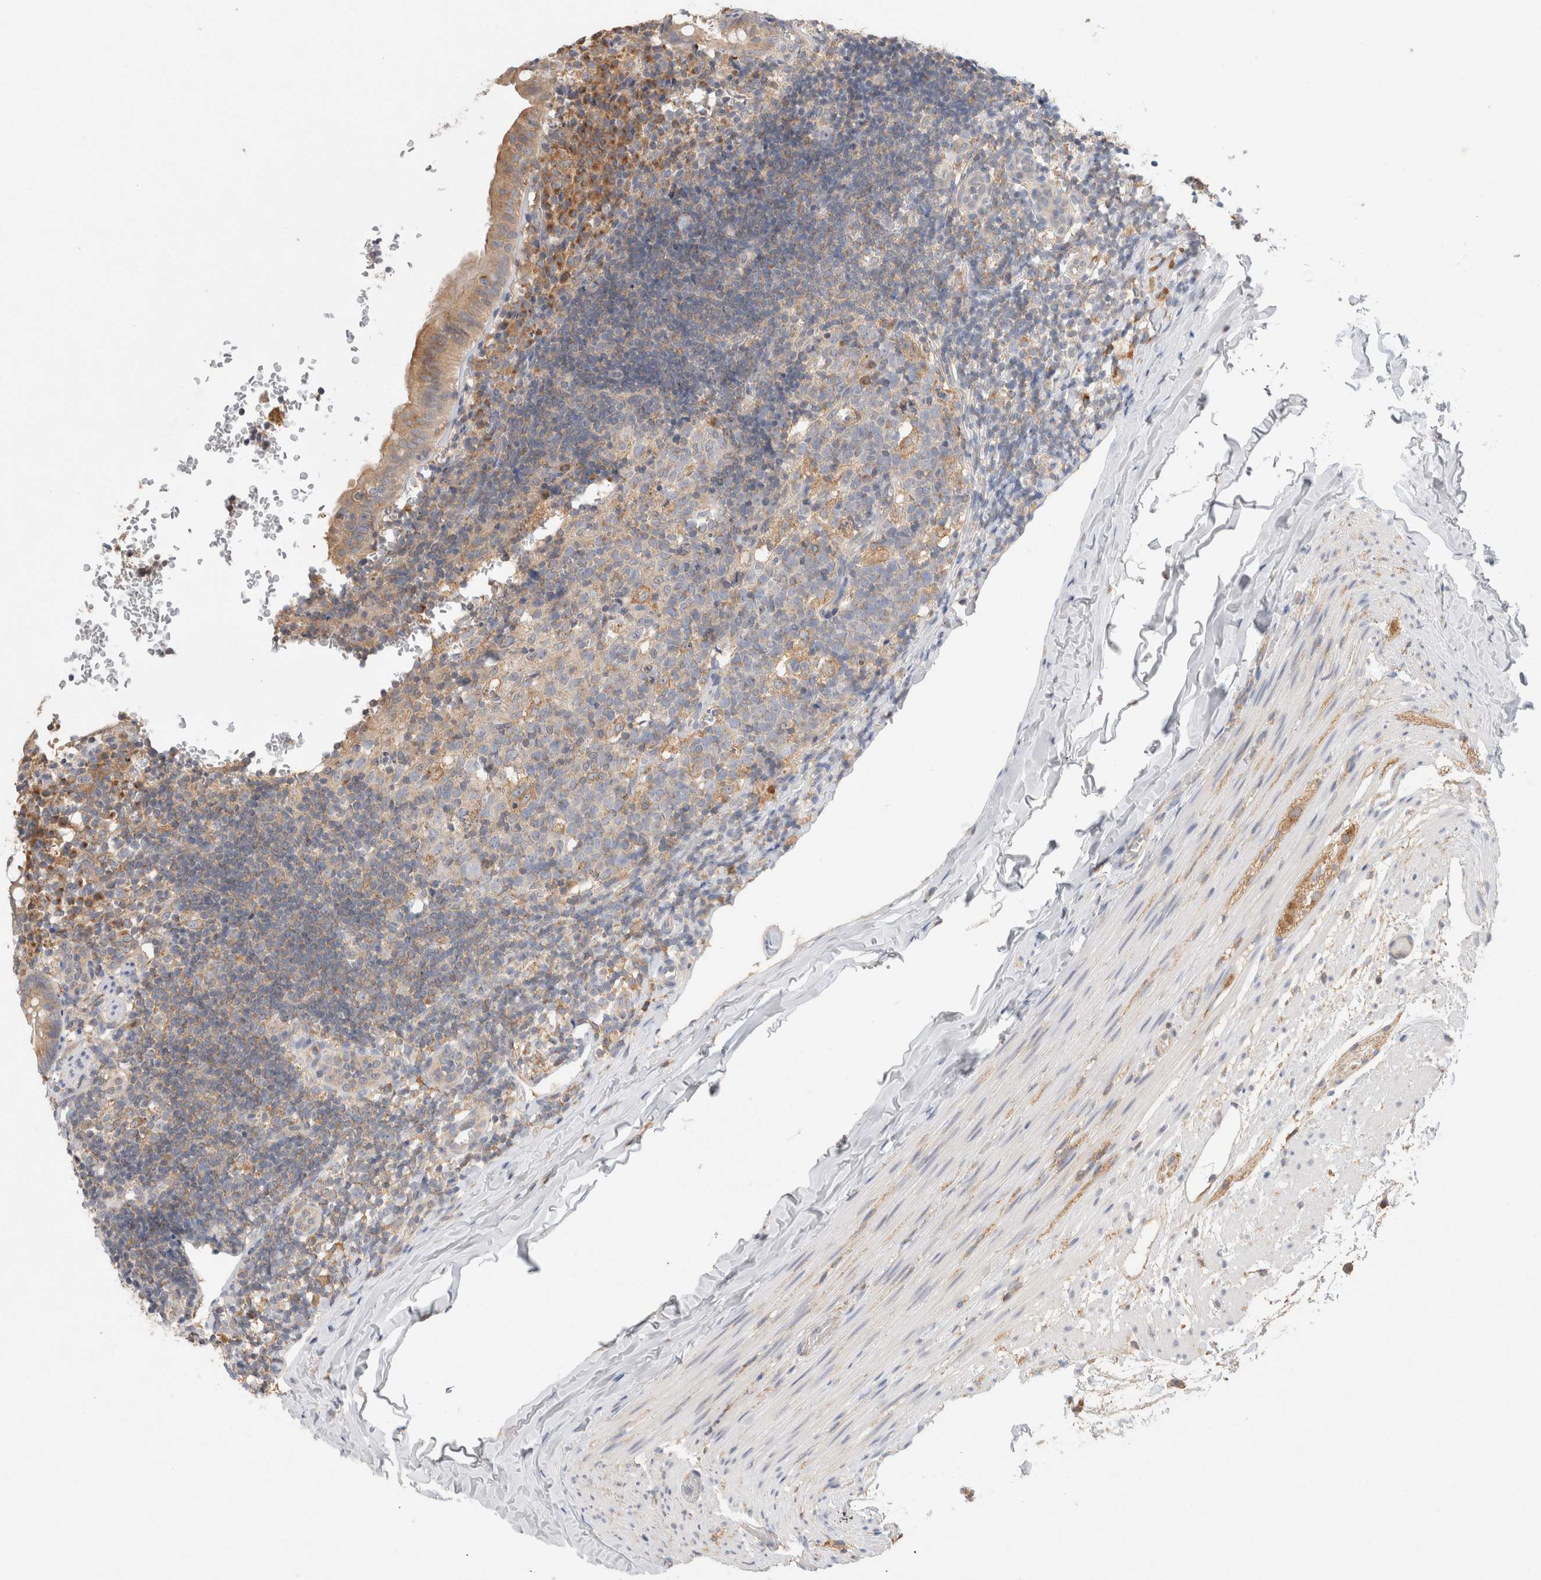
{"staining": {"intensity": "moderate", "quantity": ">75%", "location": "cytoplasmic/membranous"}, "tissue": "appendix", "cell_type": "Glandular cells", "image_type": "normal", "snomed": [{"axis": "morphology", "description": "Normal tissue, NOS"}, {"axis": "topography", "description": "Appendix"}], "caption": "DAB (3,3'-diaminobenzidine) immunohistochemical staining of unremarkable human appendix displays moderate cytoplasmic/membranous protein staining in approximately >75% of glandular cells. (DAB (3,3'-diaminobenzidine) IHC, brown staining for protein, blue staining for nuclei).", "gene": "GAS1", "patient": {"sex": "male", "age": 8}}